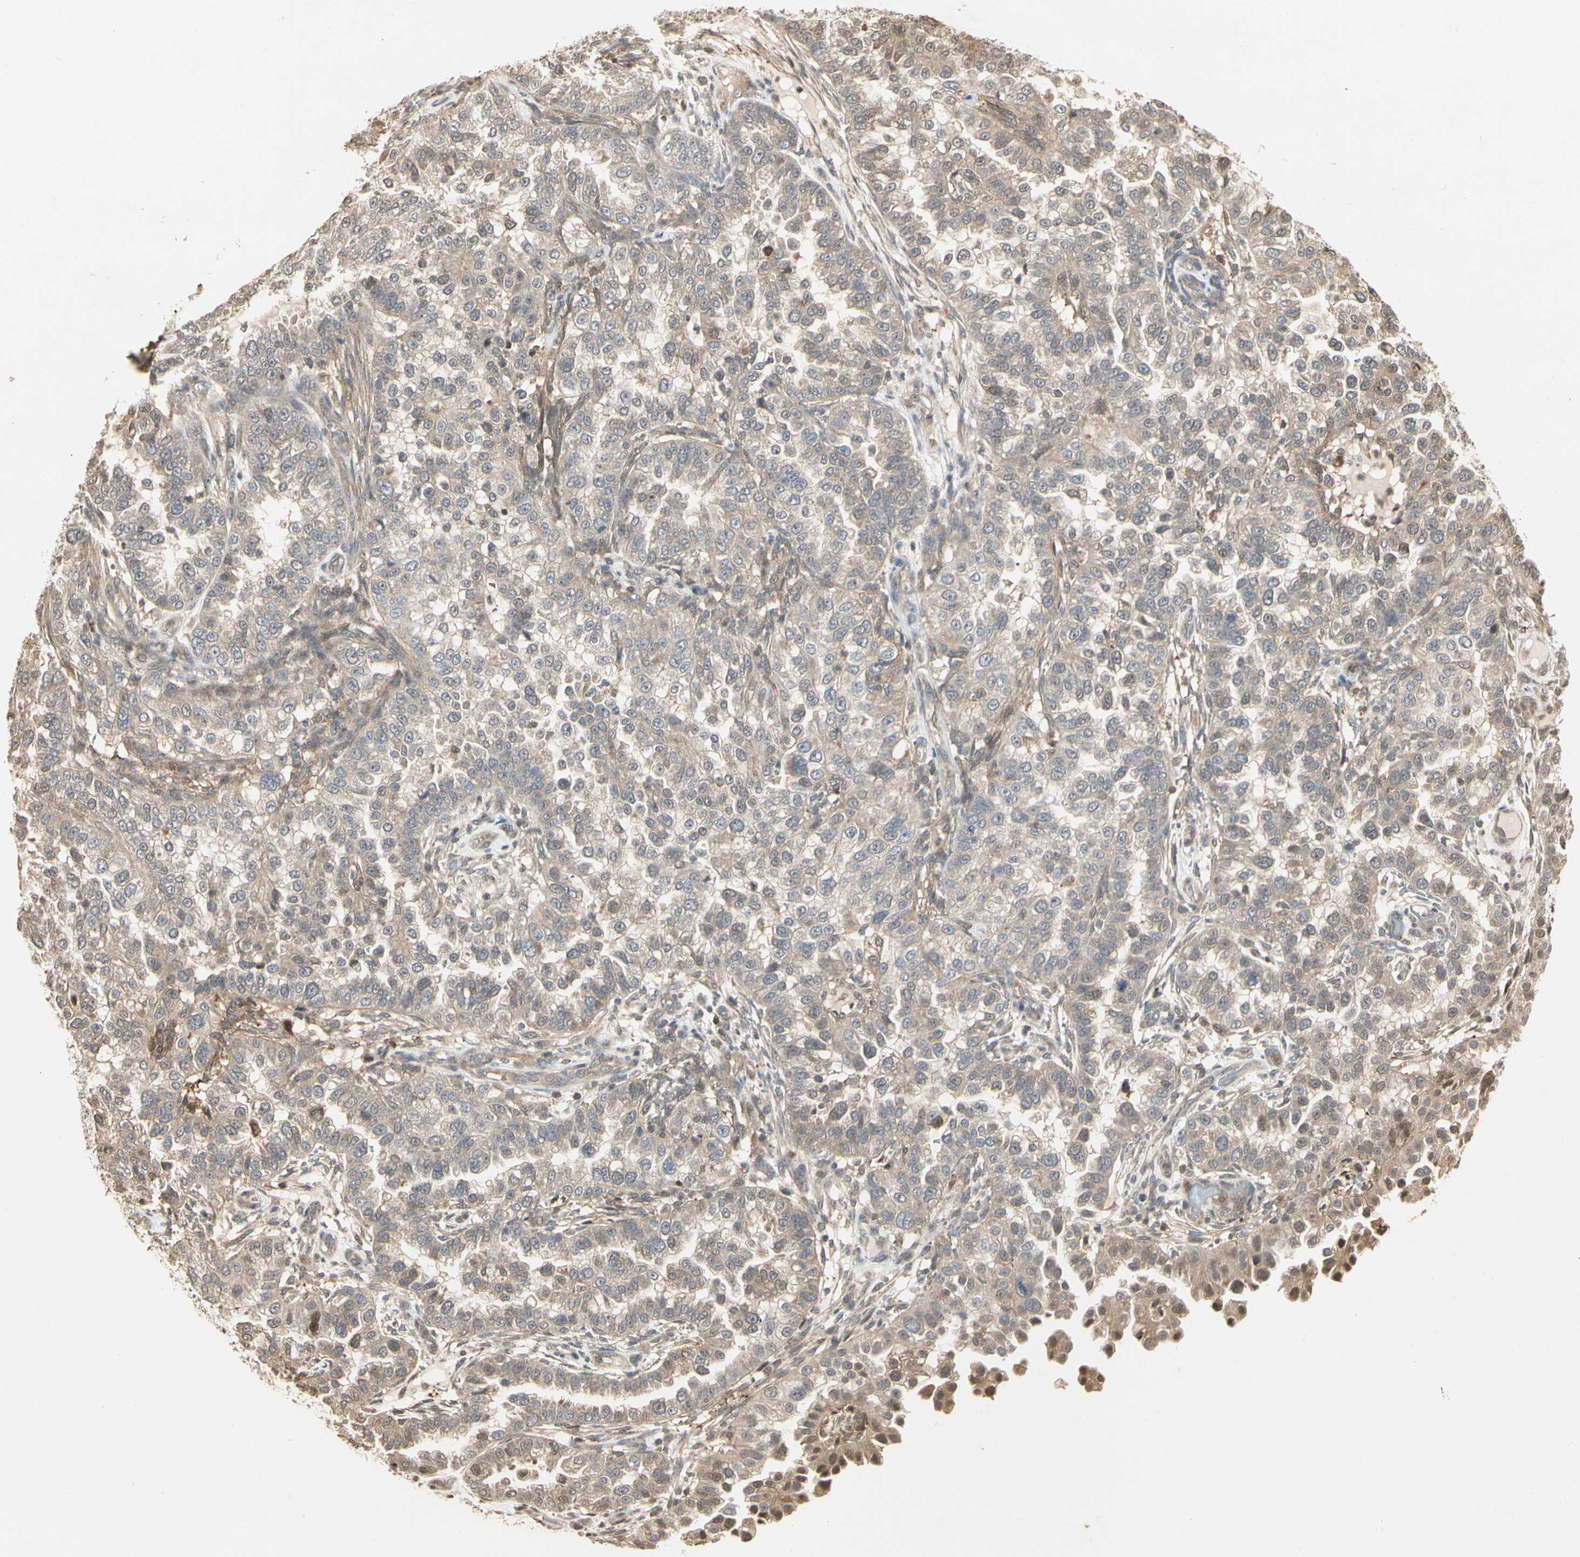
{"staining": {"intensity": "weak", "quantity": ">75%", "location": "cytoplasmic/membranous"}, "tissue": "endometrial cancer", "cell_type": "Tumor cells", "image_type": "cancer", "snomed": [{"axis": "morphology", "description": "Adenocarcinoma, NOS"}, {"axis": "topography", "description": "Endometrium"}], "caption": "Immunohistochemistry (IHC) image of neoplastic tissue: endometrial cancer (adenocarcinoma) stained using immunohistochemistry demonstrates low levels of weak protein expression localized specifically in the cytoplasmic/membranous of tumor cells, appearing as a cytoplasmic/membranous brown color.", "gene": "DRG2", "patient": {"sex": "female", "age": 85}}